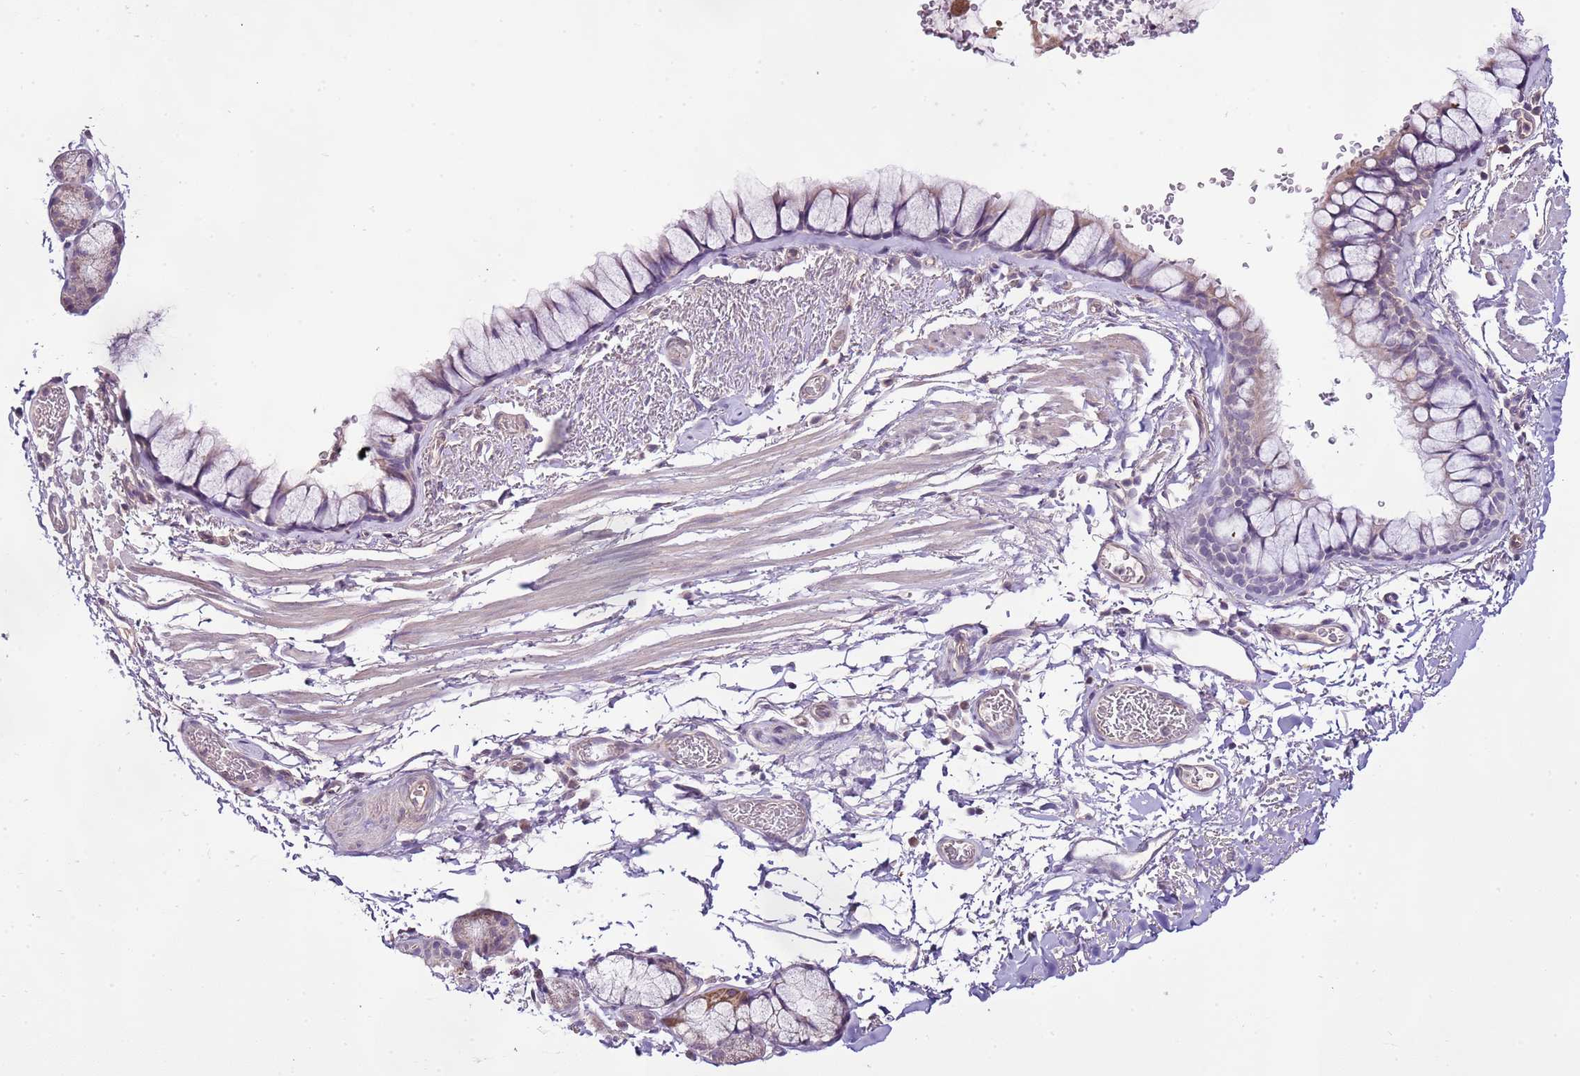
{"staining": {"intensity": "weak", "quantity": "<25%", "location": "cytoplasmic/membranous"}, "tissue": "bronchus", "cell_type": "Respiratory epithelial cells", "image_type": "normal", "snomed": [{"axis": "morphology", "description": "Normal tissue, NOS"}, {"axis": "topography", "description": "Bronchus"}], "caption": "DAB (3,3'-diaminobenzidine) immunohistochemical staining of unremarkable human bronchus shows no significant positivity in respiratory epithelial cells. (Brightfield microscopy of DAB IHC at high magnification).", "gene": "CMKLR1", "patient": {"sex": "male", "age": 65}}